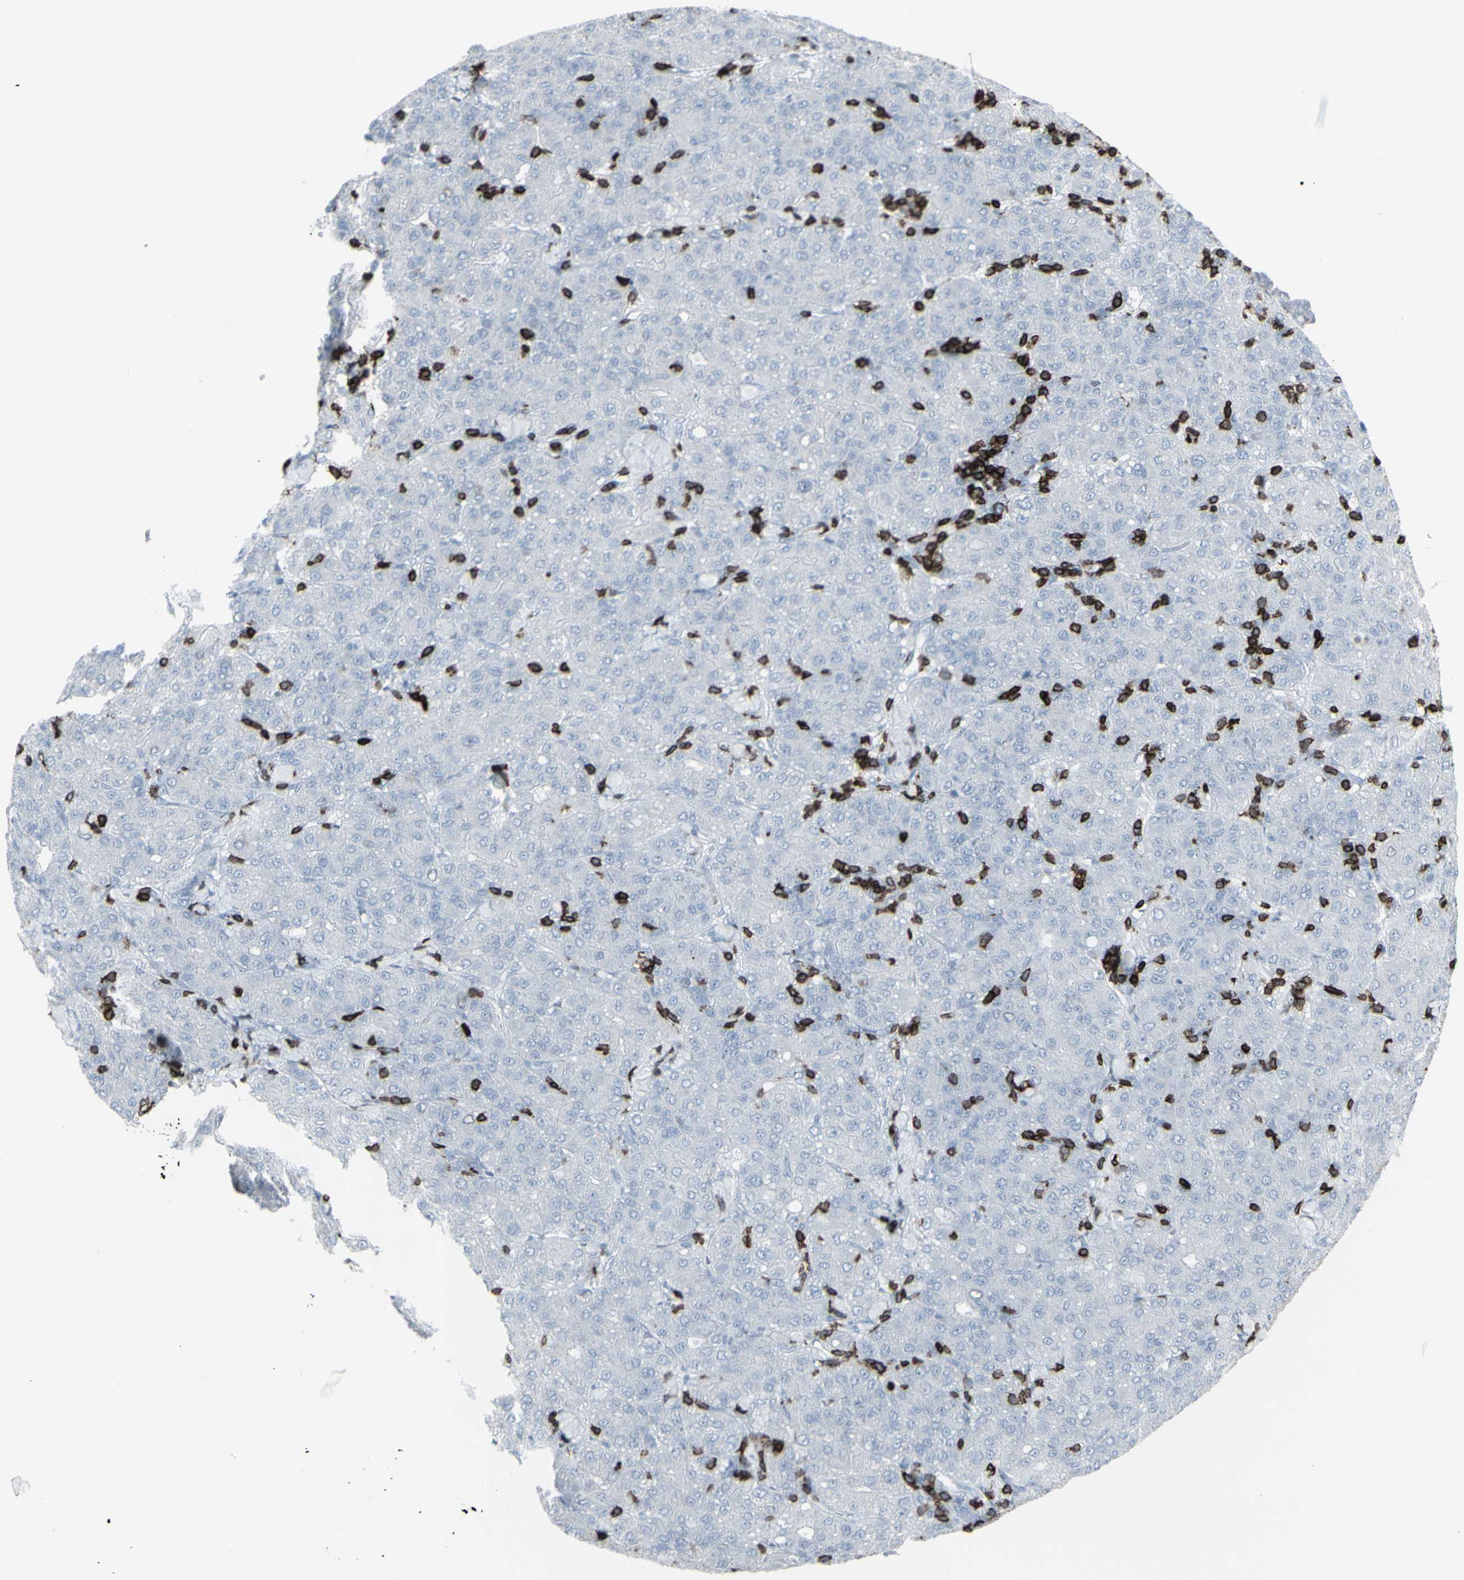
{"staining": {"intensity": "negative", "quantity": "none", "location": "none"}, "tissue": "liver cancer", "cell_type": "Tumor cells", "image_type": "cancer", "snomed": [{"axis": "morphology", "description": "Carcinoma, Hepatocellular, NOS"}, {"axis": "topography", "description": "Liver"}], "caption": "Micrograph shows no protein staining in tumor cells of hepatocellular carcinoma (liver) tissue.", "gene": "CD247", "patient": {"sex": "male", "age": 65}}